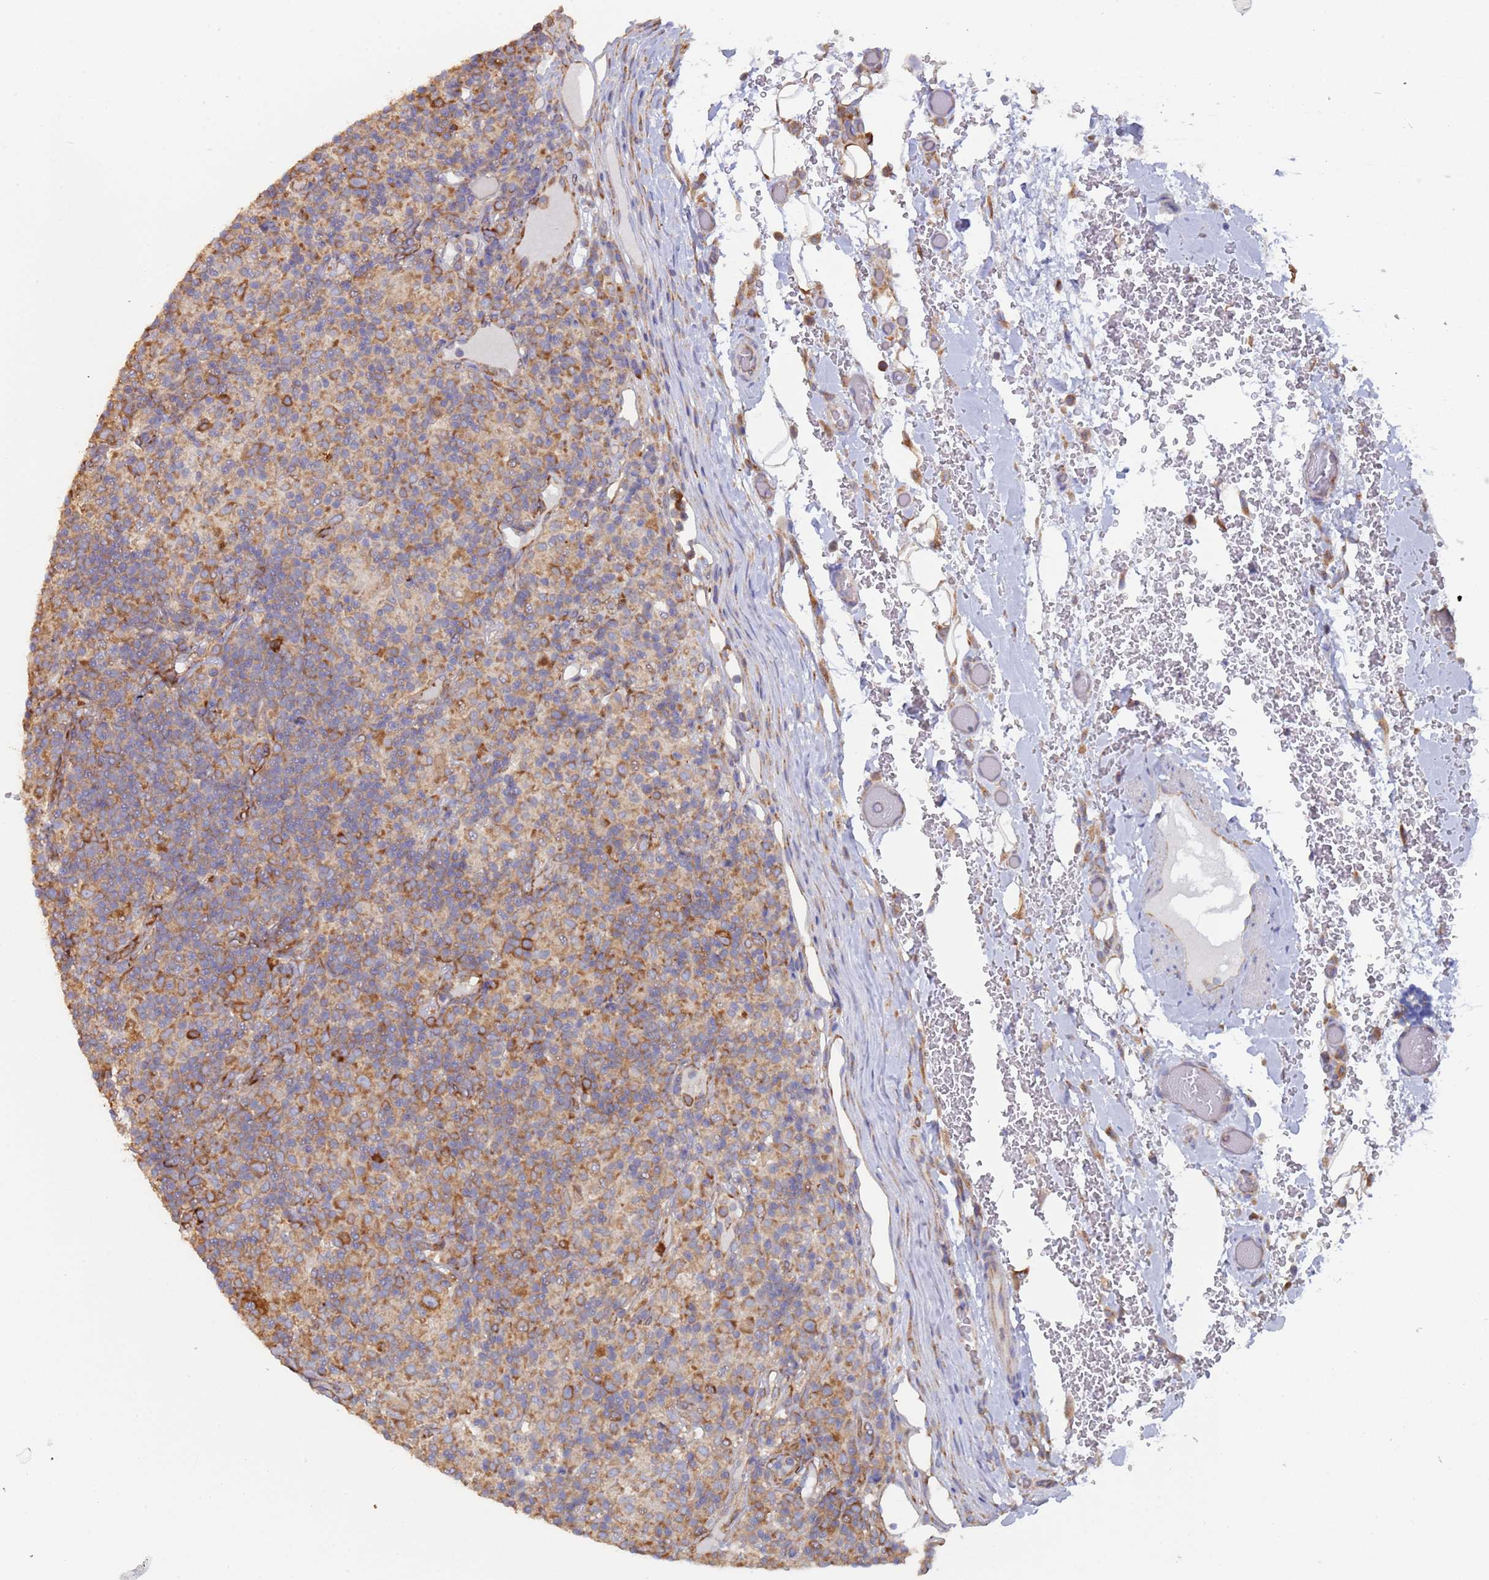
{"staining": {"intensity": "moderate", "quantity": ">75%", "location": "cytoplasmic/membranous"}, "tissue": "lymphoma", "cell_type": "Tumor cells", "image_type": "cancer", "snomed": [{"axis": "morphology", "description": "Hodgkin's disease, NOS"}, {"axis": "topography", "description": "Lymph node"}], "caption": "Lymphoma stained with IHC displays moderate cytoplasmic/membranous staining in approximately >75% of tumor cells.", "gene": "ZNF844", "patient": {"sex": "male", "age": 70}}